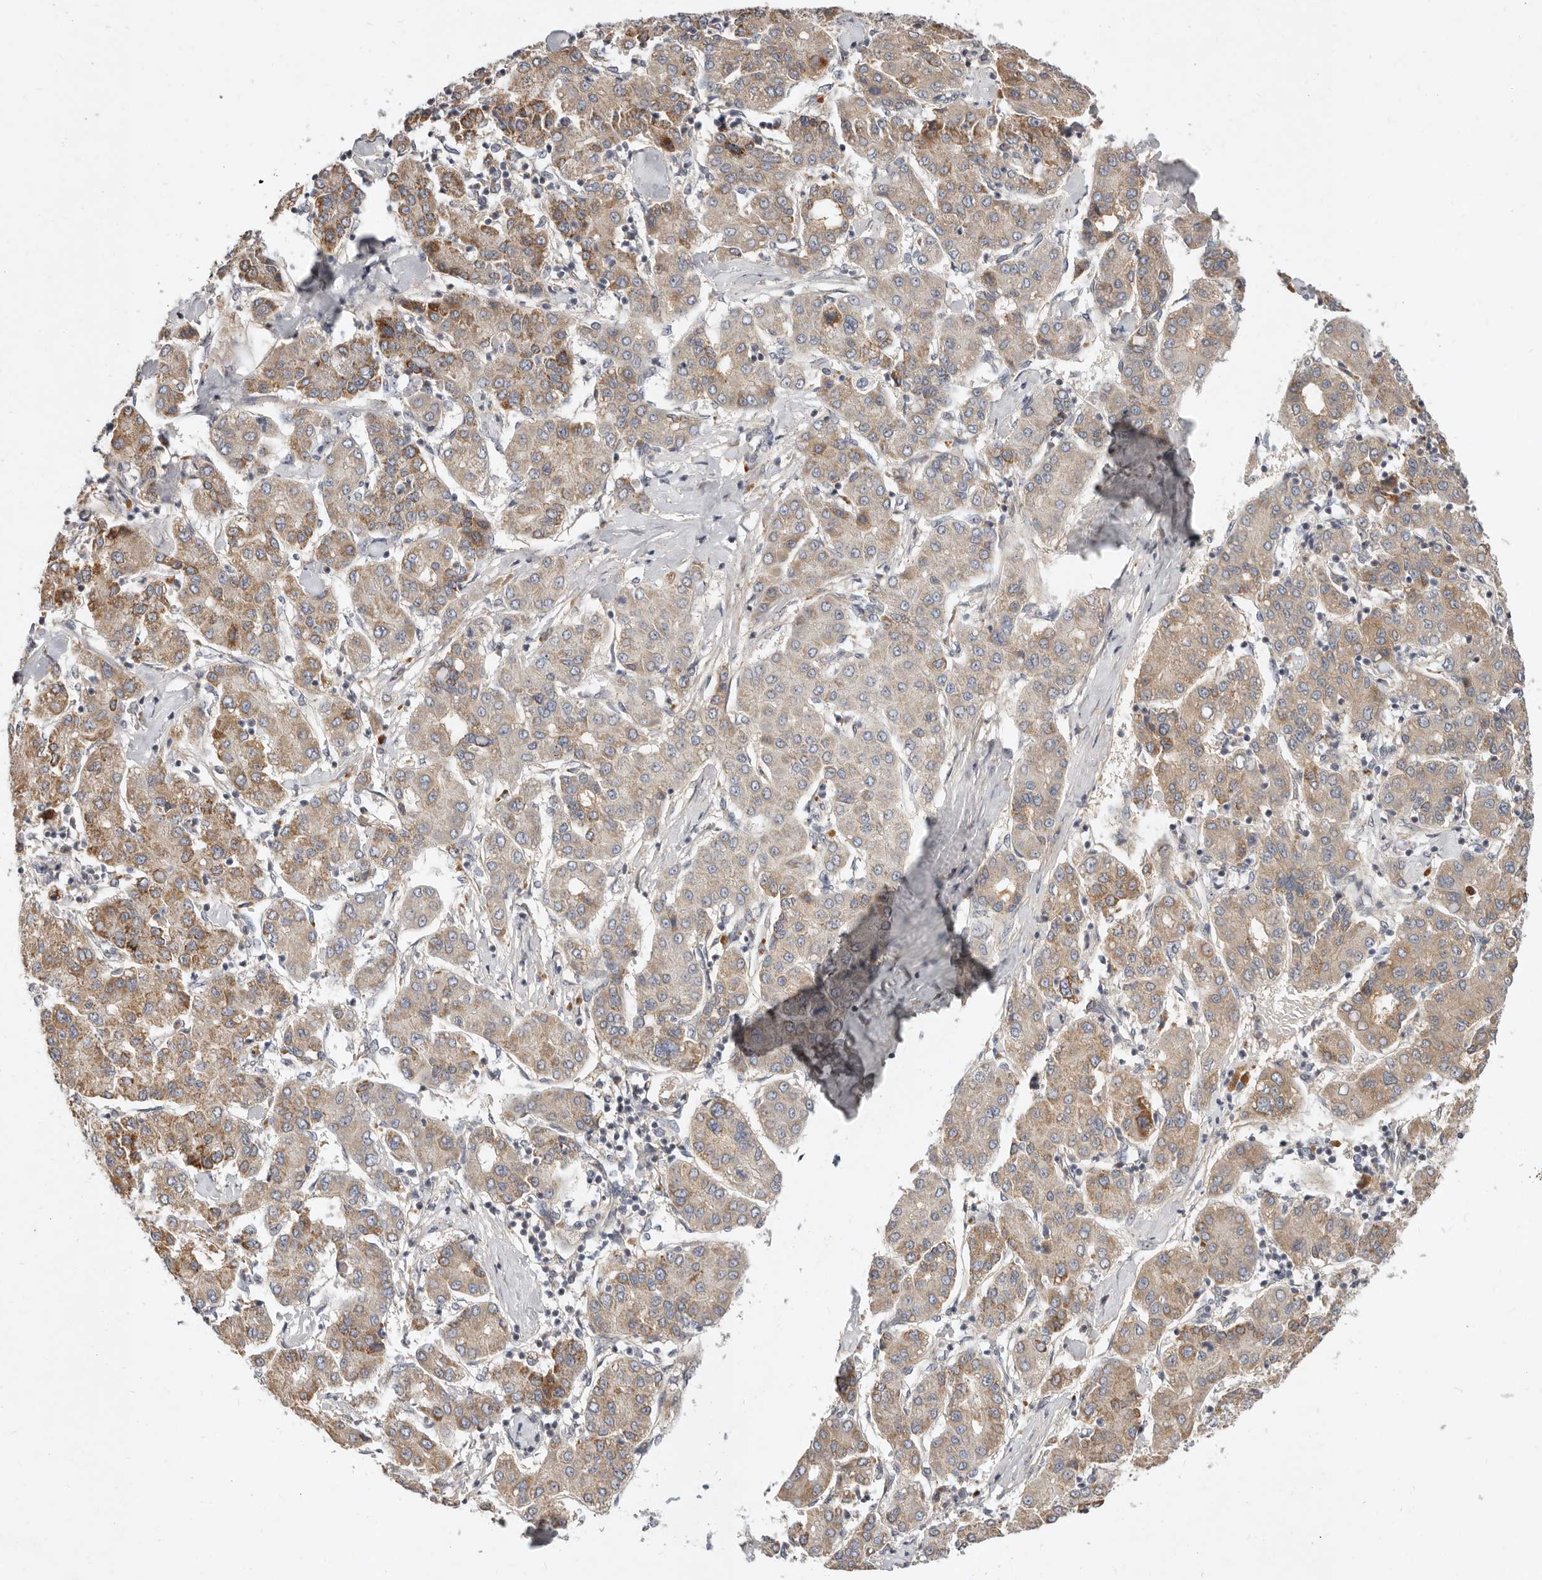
{"staining": {"intensity": "moderate", "quantity": ">75%", "location": "cytoplasmic/membranous"}, "tissue": "liver cancer", "cell_type": "Tumor cells", "image_type": "cancer", "snomed": [{"axis": "morphology", "description": "Carcinoma, Hepatocellular, NOS"}, {"axis": "topography", "description": "Liver"}], "caption": "Brown immunohistochemical staining in human liver cancer (hepatocellular carcinoma) exhibits moderate cytoplasmic/membranous positivity in approximately >75% of tumor cells.", "gene": "MICALL2", "patient": {"sex": "male", "age": 65}}